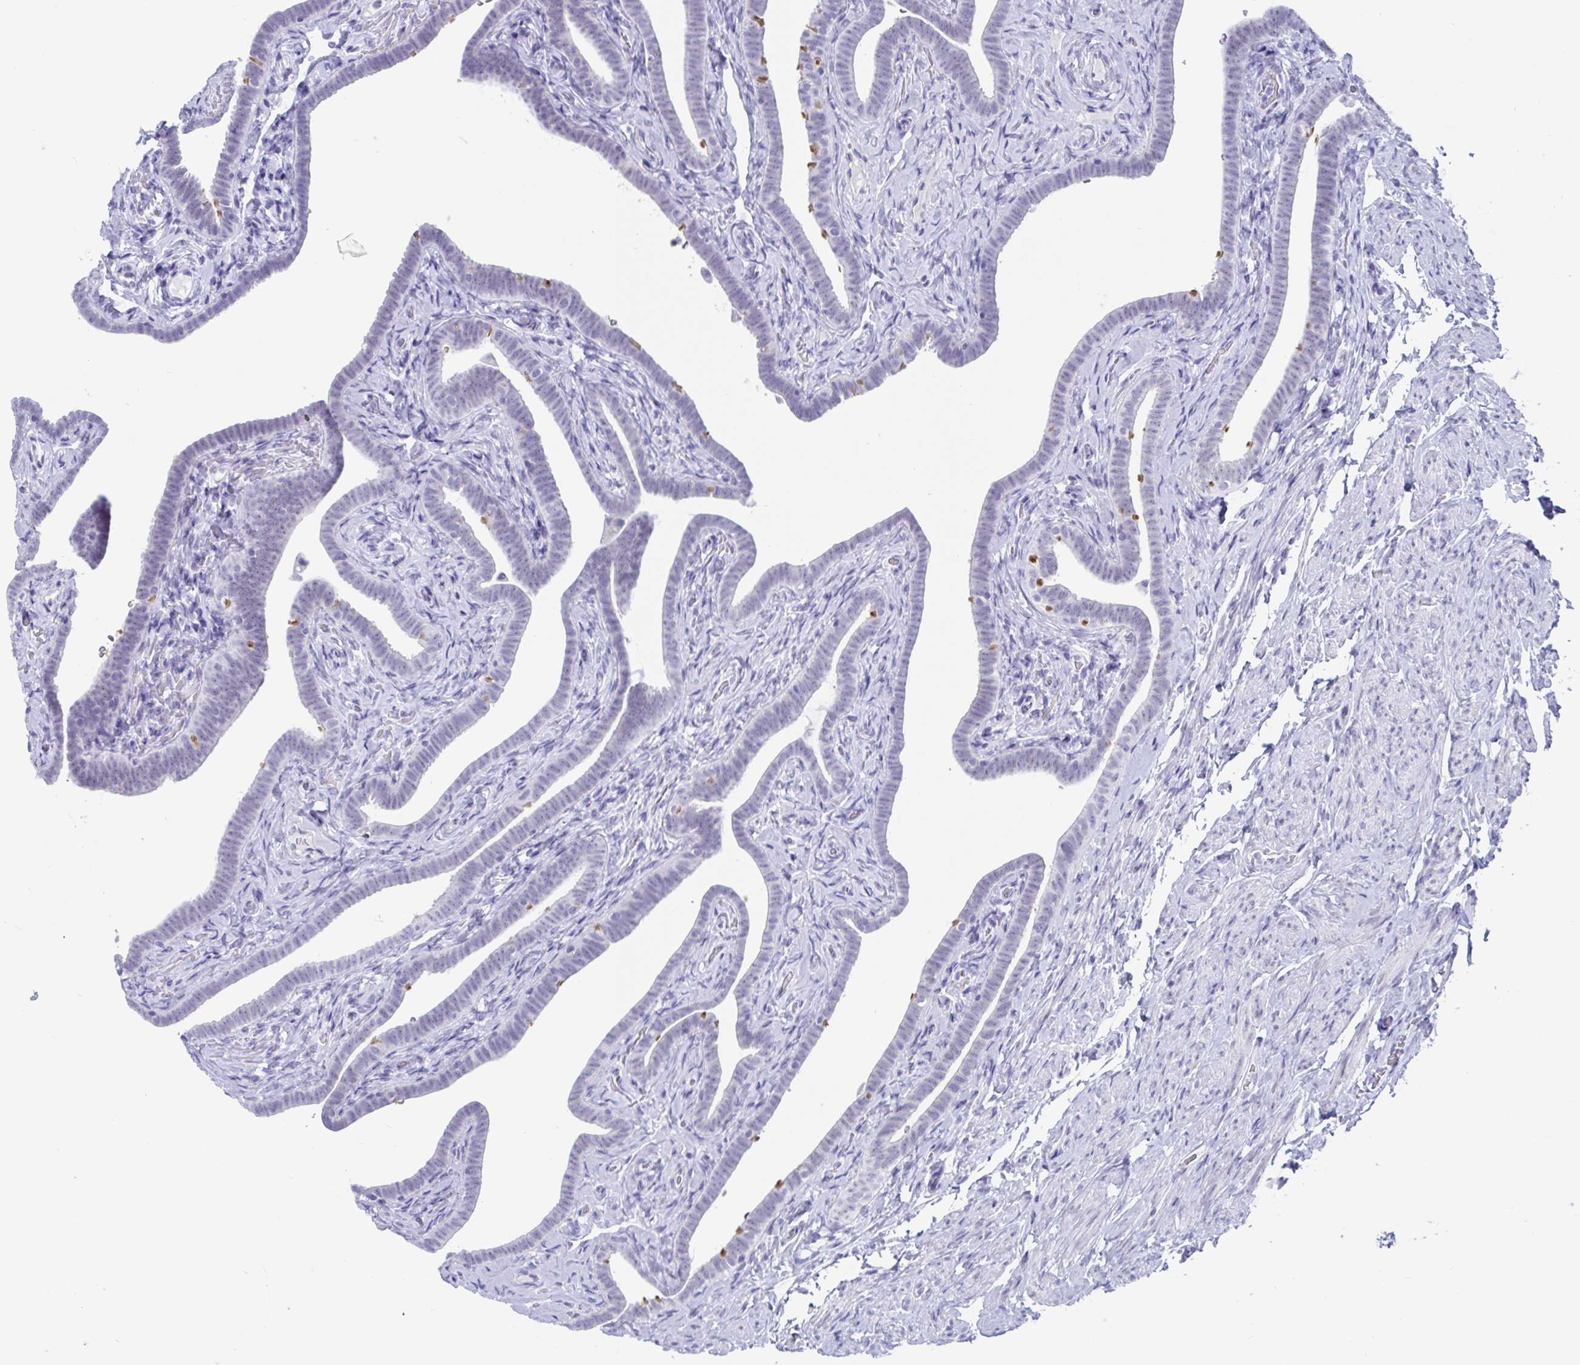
{"staining": {"intensity": "moderate", "quantity": "<25%", "location": "cytoplasmic/membranous"}, "tissue": "fallopian tube", "cell_type": "Glandular cells", "image_type": "normal", "snomed": [{"axis": "morphology", "description": "Normal tissue, NOS"}, {"axis": "topography", "description": "Fallopian tube"}], "caption": "Glandular cells exhibit low levels of moderate cytoplasmic/membranous positivity in about <25% of cells in normal fallopian tube.", "gene": "CDX4", "patient": {"sex": "female", "age": 69}}